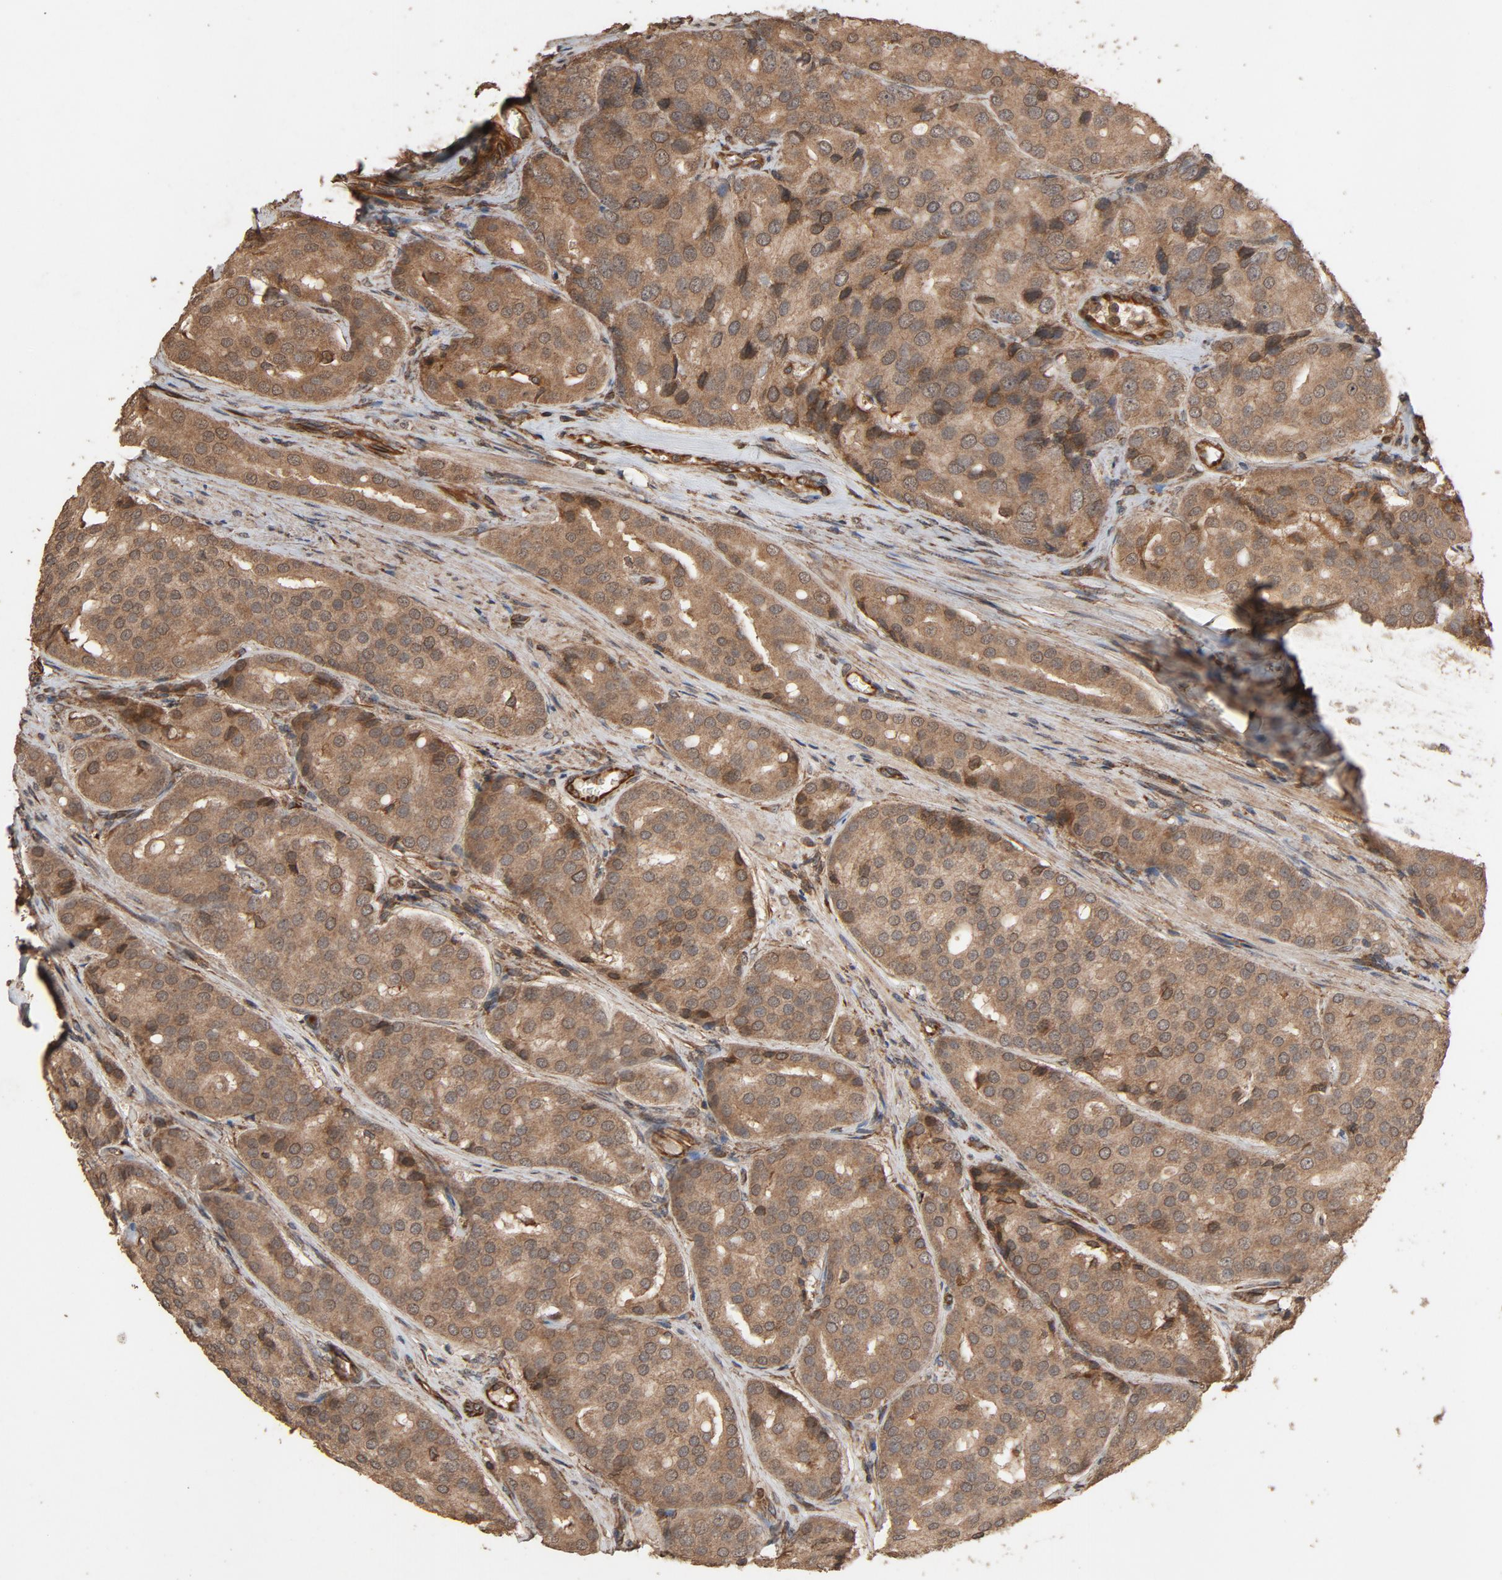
{"staining": {"intensity": "moderate", "quantity": ">75%", "location": "cytoplasmic/membranous"}, "tissue": "prostate cancer", "cell_type": "Tumor cells", "image_type": "cancer", "snomed": [{"axis": "morphology", "description": "Adenocarcinoma, High grade"}, {"axis": "topography", "description": "Prostate"}], "caption": "Tumor cells exhibit medium levels of moderate cytoplasmic/membranous expression in about >75% of cells in prostate high-grade adenocarcinoma.", "gene": "RPS6KA6", "patient": {"sex": "male", "age": 64}}